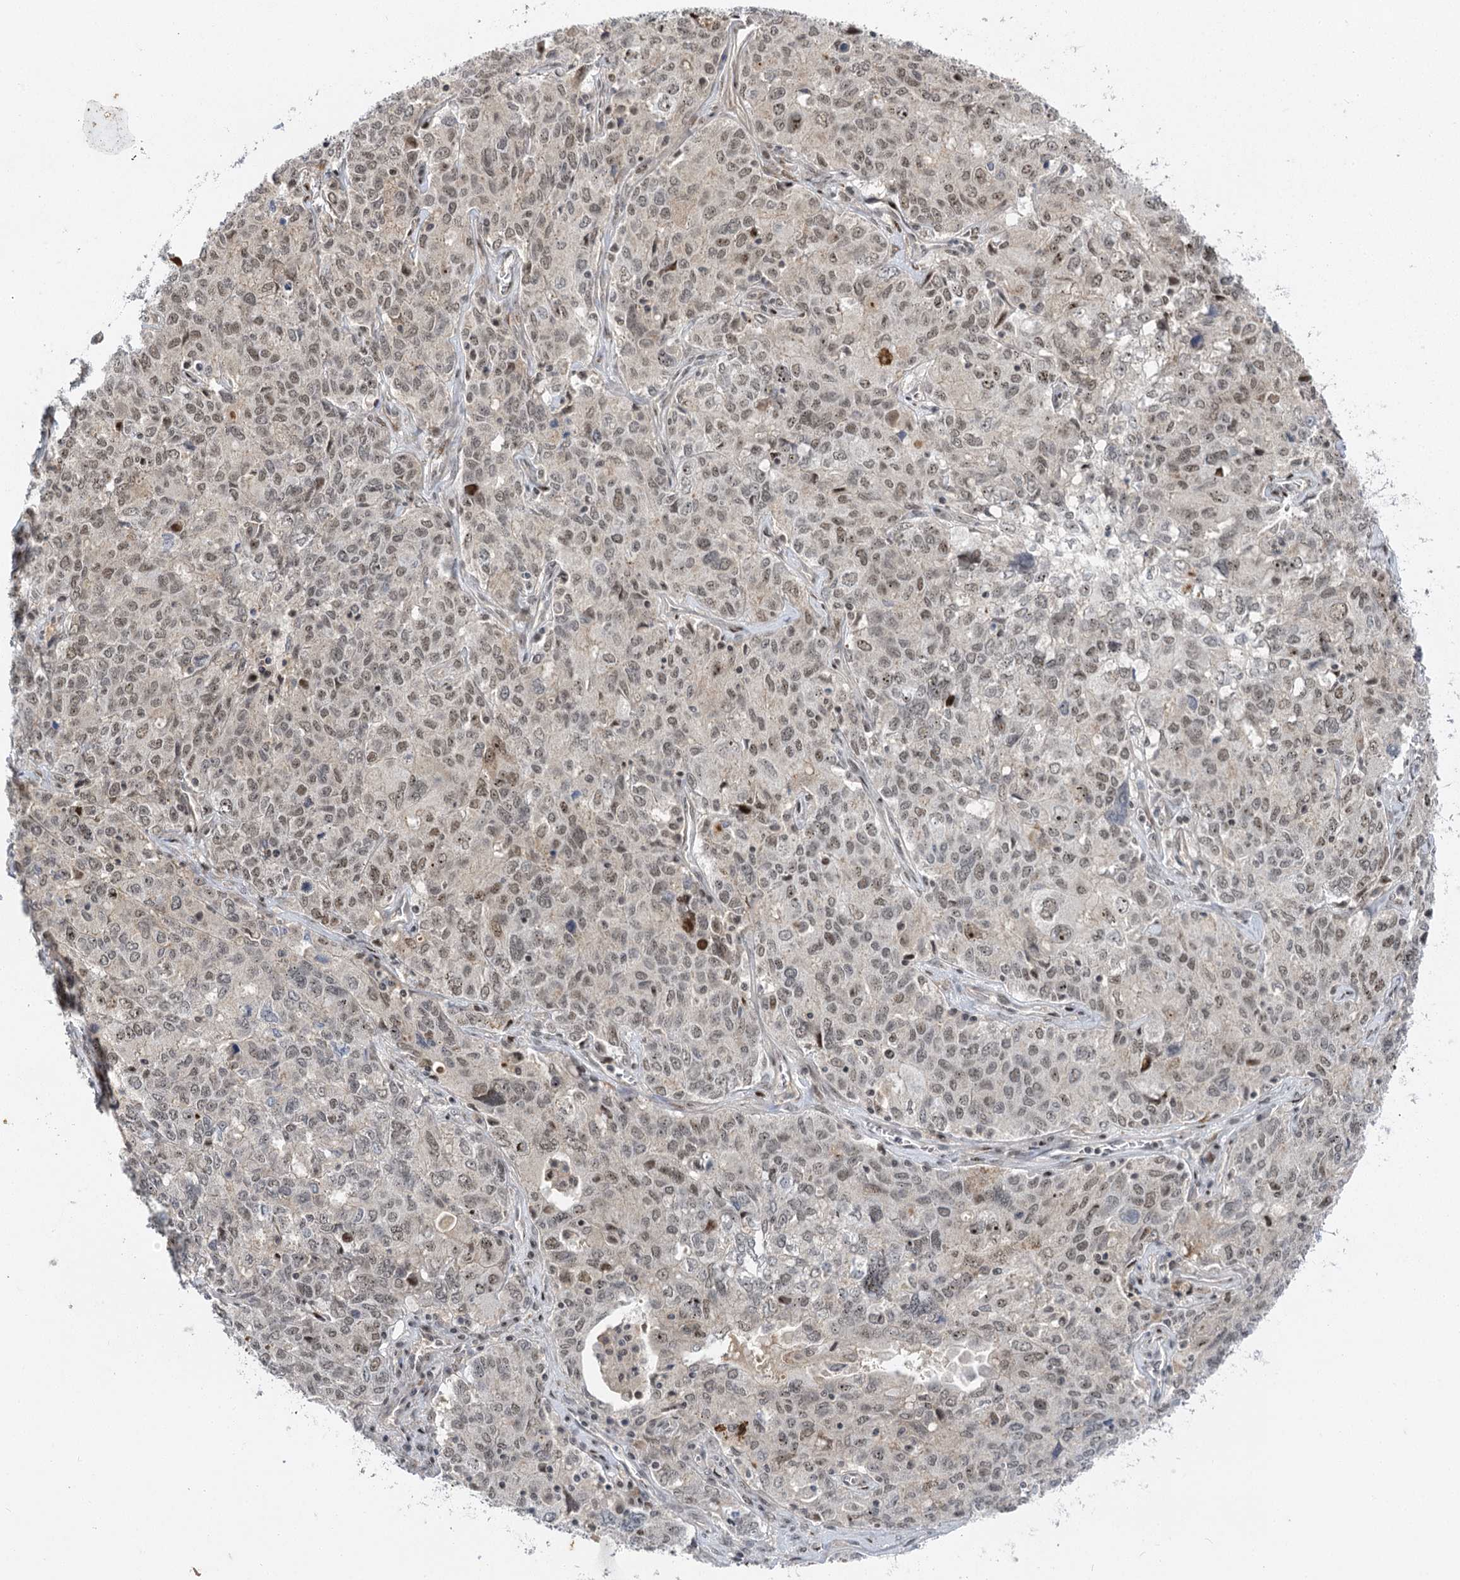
{"staining": {"intensity": "weak", "quantity": "25%-75%", "location": "nuclear"}, "tissue": "ovarian cancer", "cell_type": "Tumor cells", "image_type": "cancer", "snomed": [{"axis": "morphology", "description": "Carcinoma, endometroid"}, {"axis": "topography", "description": "Ovary"}], "caption": "This is an image of IHC staining of ovarian cancer (endometroid carcinoma), which shows weak staining in the nuclear of tumor cells.", "gene": "IL11RA", "patient": {"sex": "female", "age": 62}}